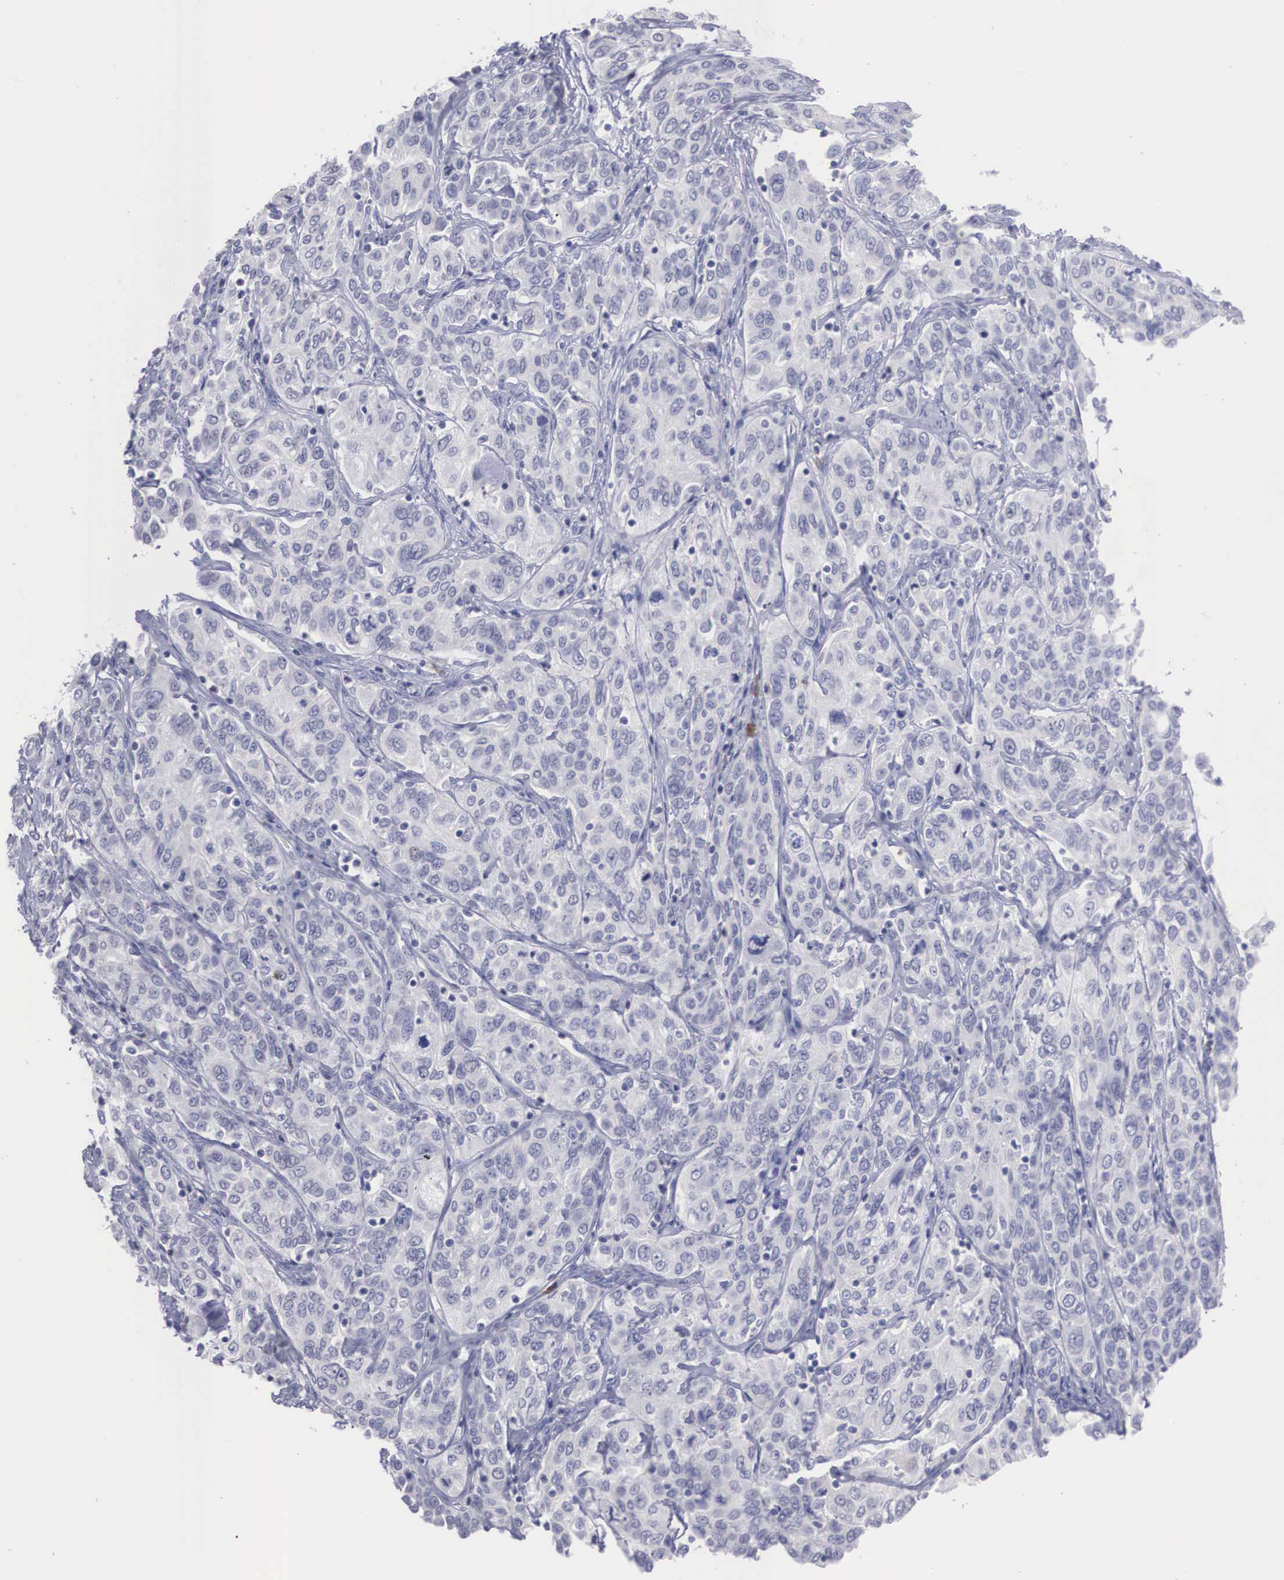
{"staining": {"intensity": "negative", "quantity": "none", "location": "none"}, "tissue": "cervical cancer", "cell_type": "Tumor cells", "image_type": "cancer", "snomed": [{"axis": "morphology", "description": "Squamous cell carcinoma, NOS"}, {"axis": "topography", "description": "Cervix"}], "caption": "The histopathology image demonstrates no significant positivity in tumor cells of cervical cancer (squamous cell carcinoma). (Brightfield microscopy of DAB immunohistochemistry at high magnification).", "gene": "REPS2", "patient": {"sex": "female", "age": 38}}